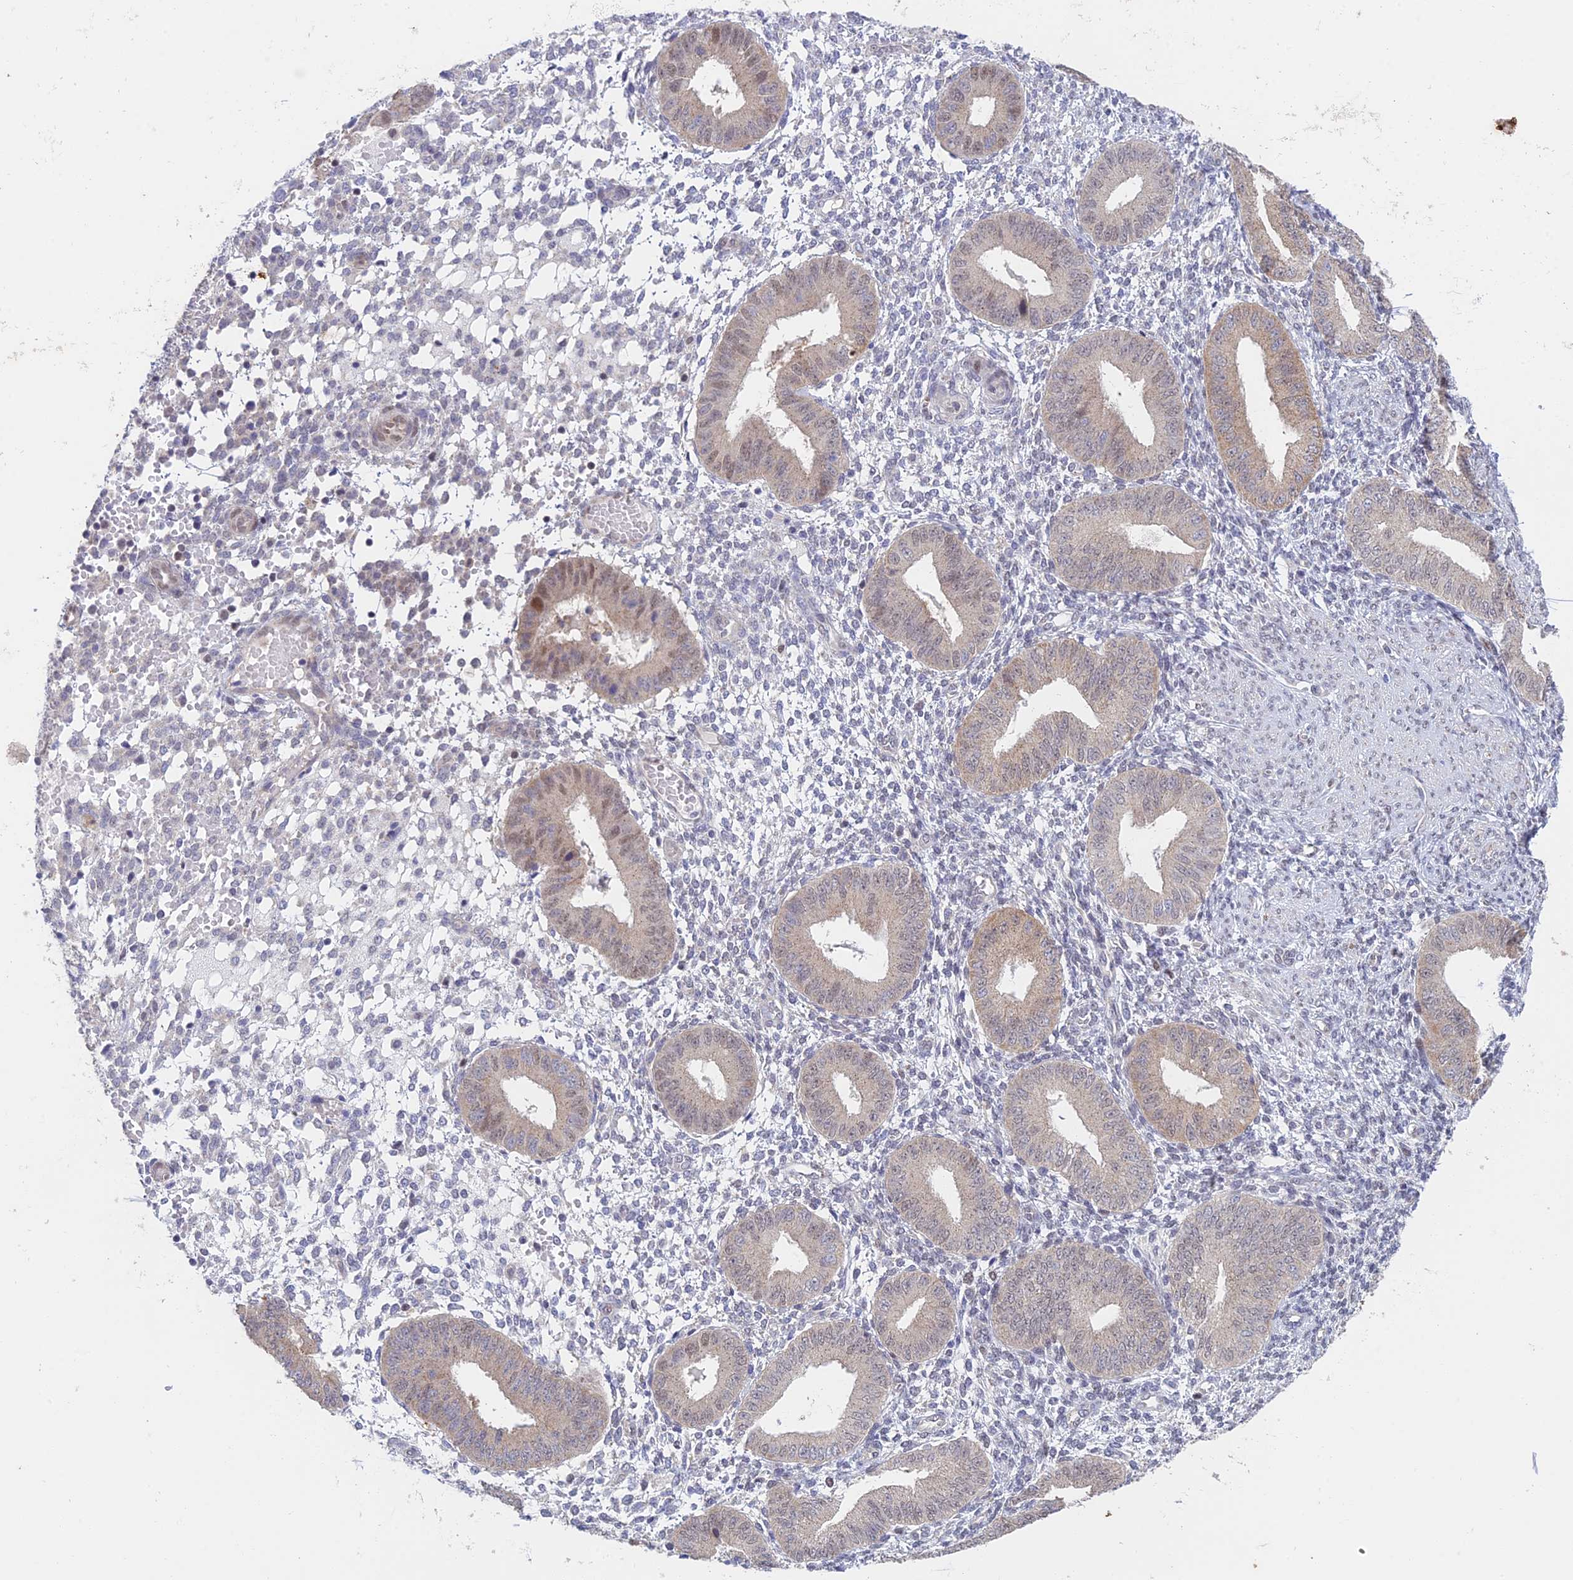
{"staining": {"intensity": "negative", "quantity": "none", "location": "none"}, "tissue": "endometrium", "cell_type": "Cells in endometrial stroma", "image_type": "normal", "snomed": [{"axis": "morphology", "description": "Normal tissue, NOS"}, {"axis": "topography", "description": "Endometrium"}], "caption": "The immunohistochemistry (IHC) micrograph has no significant expression in cells in endometrial stroma of endometrium. (DAB (3,3'-diaminobenzidine) IHC with hematoxylin counter stain).", "gene": "MRPL17", "patient": {"sex": "female", "age": 49}}